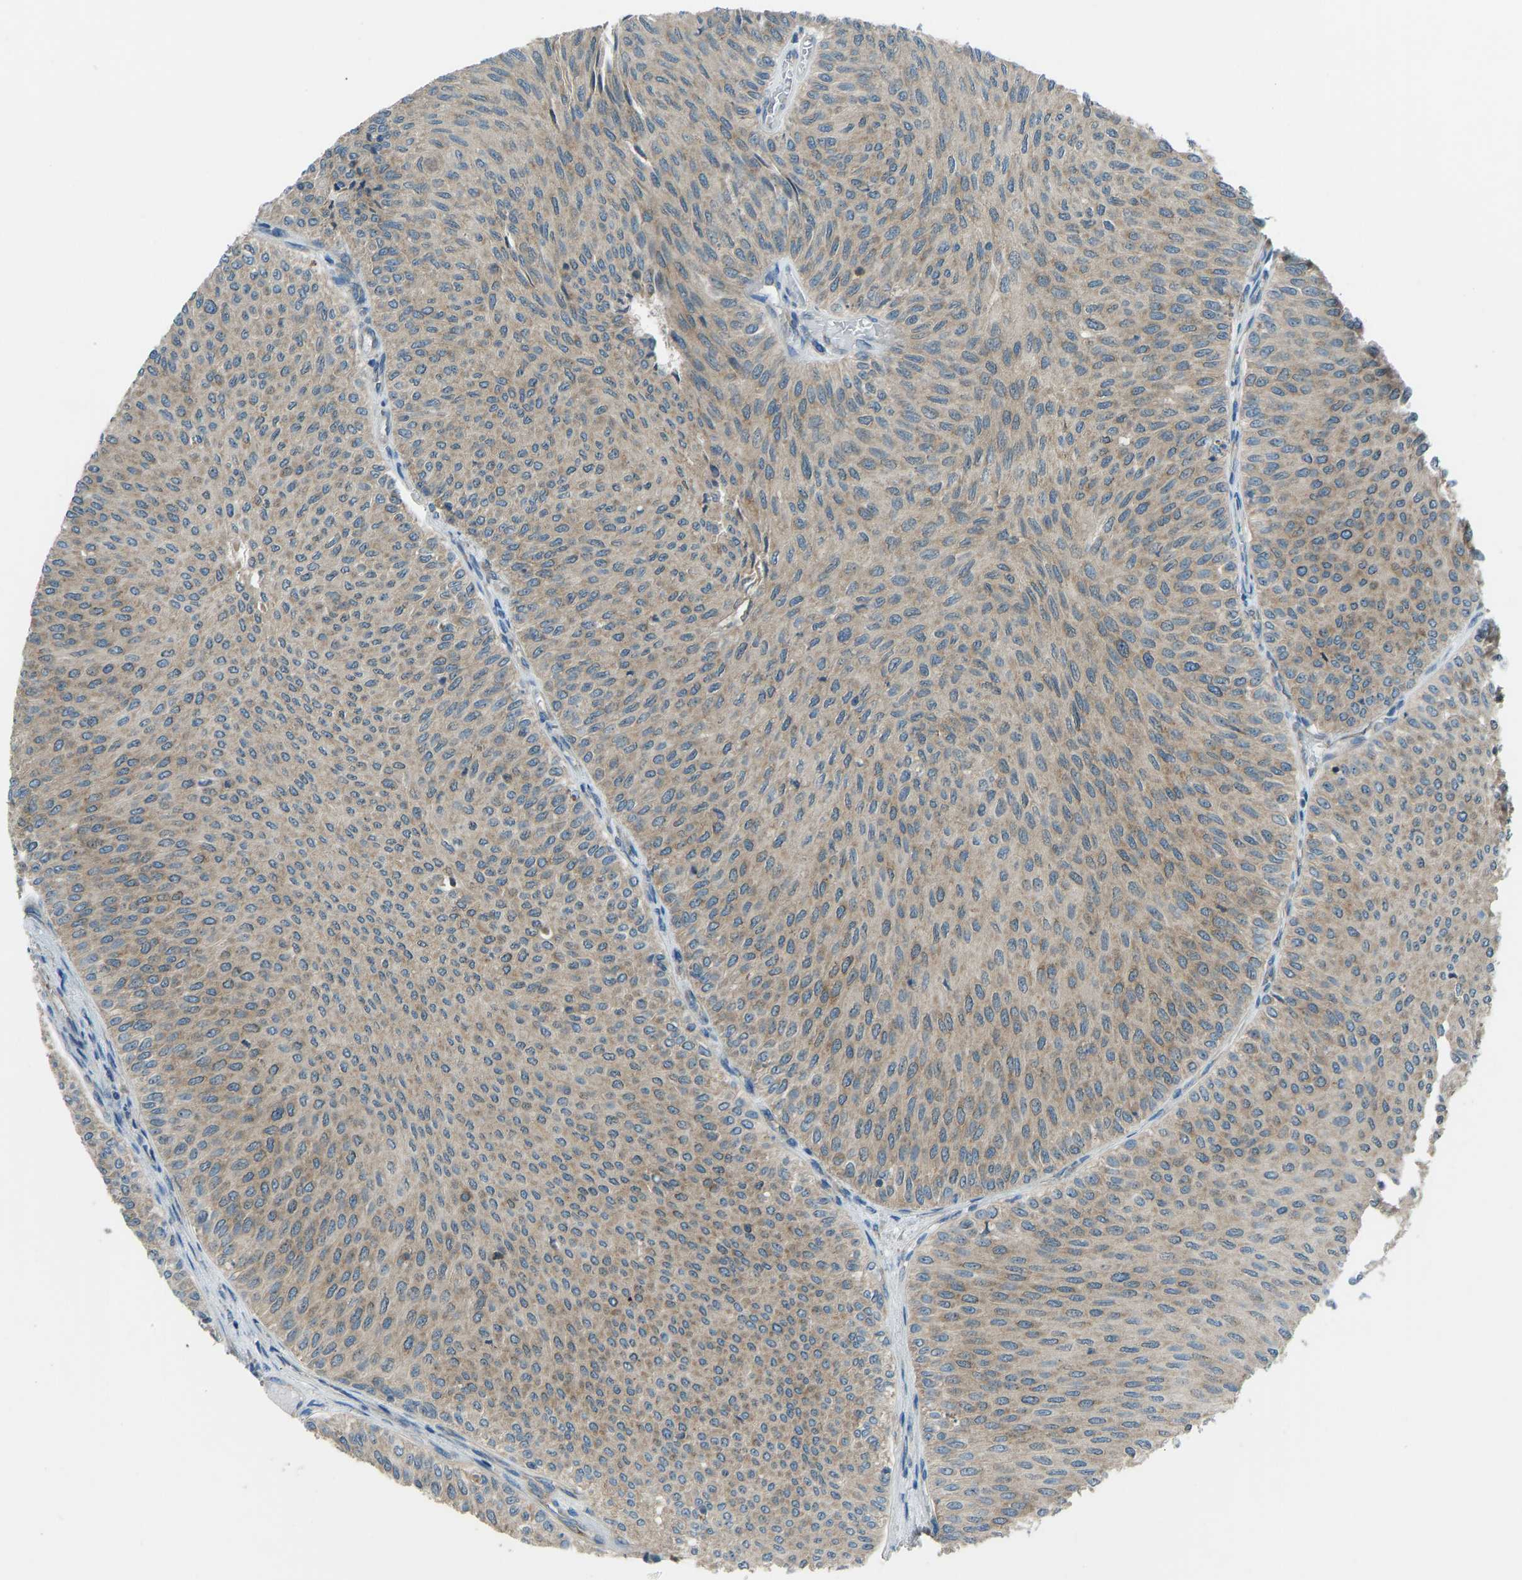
{"staining": {"intensity": "weak", "quantity": ">75%", "location": "cytoplasmic/membranous"}, "tissue": "urothelial cancer", "cell_type": "Tumor cells", "image_type": "cancer", "snomed": [{"axis": "morphology", "description": "Urothelial carcinoma, Low grade"}, {"axis": "topography", "description": "Urinary bladder"}], "caption": "This is an image of immunohistochemistry staining of urothelial cancer, which shows weak staining in the cytoplasmic/membranous of tumor cells.", "gene": "STAU2", "patient": {"sex": "male", "age": 78}}